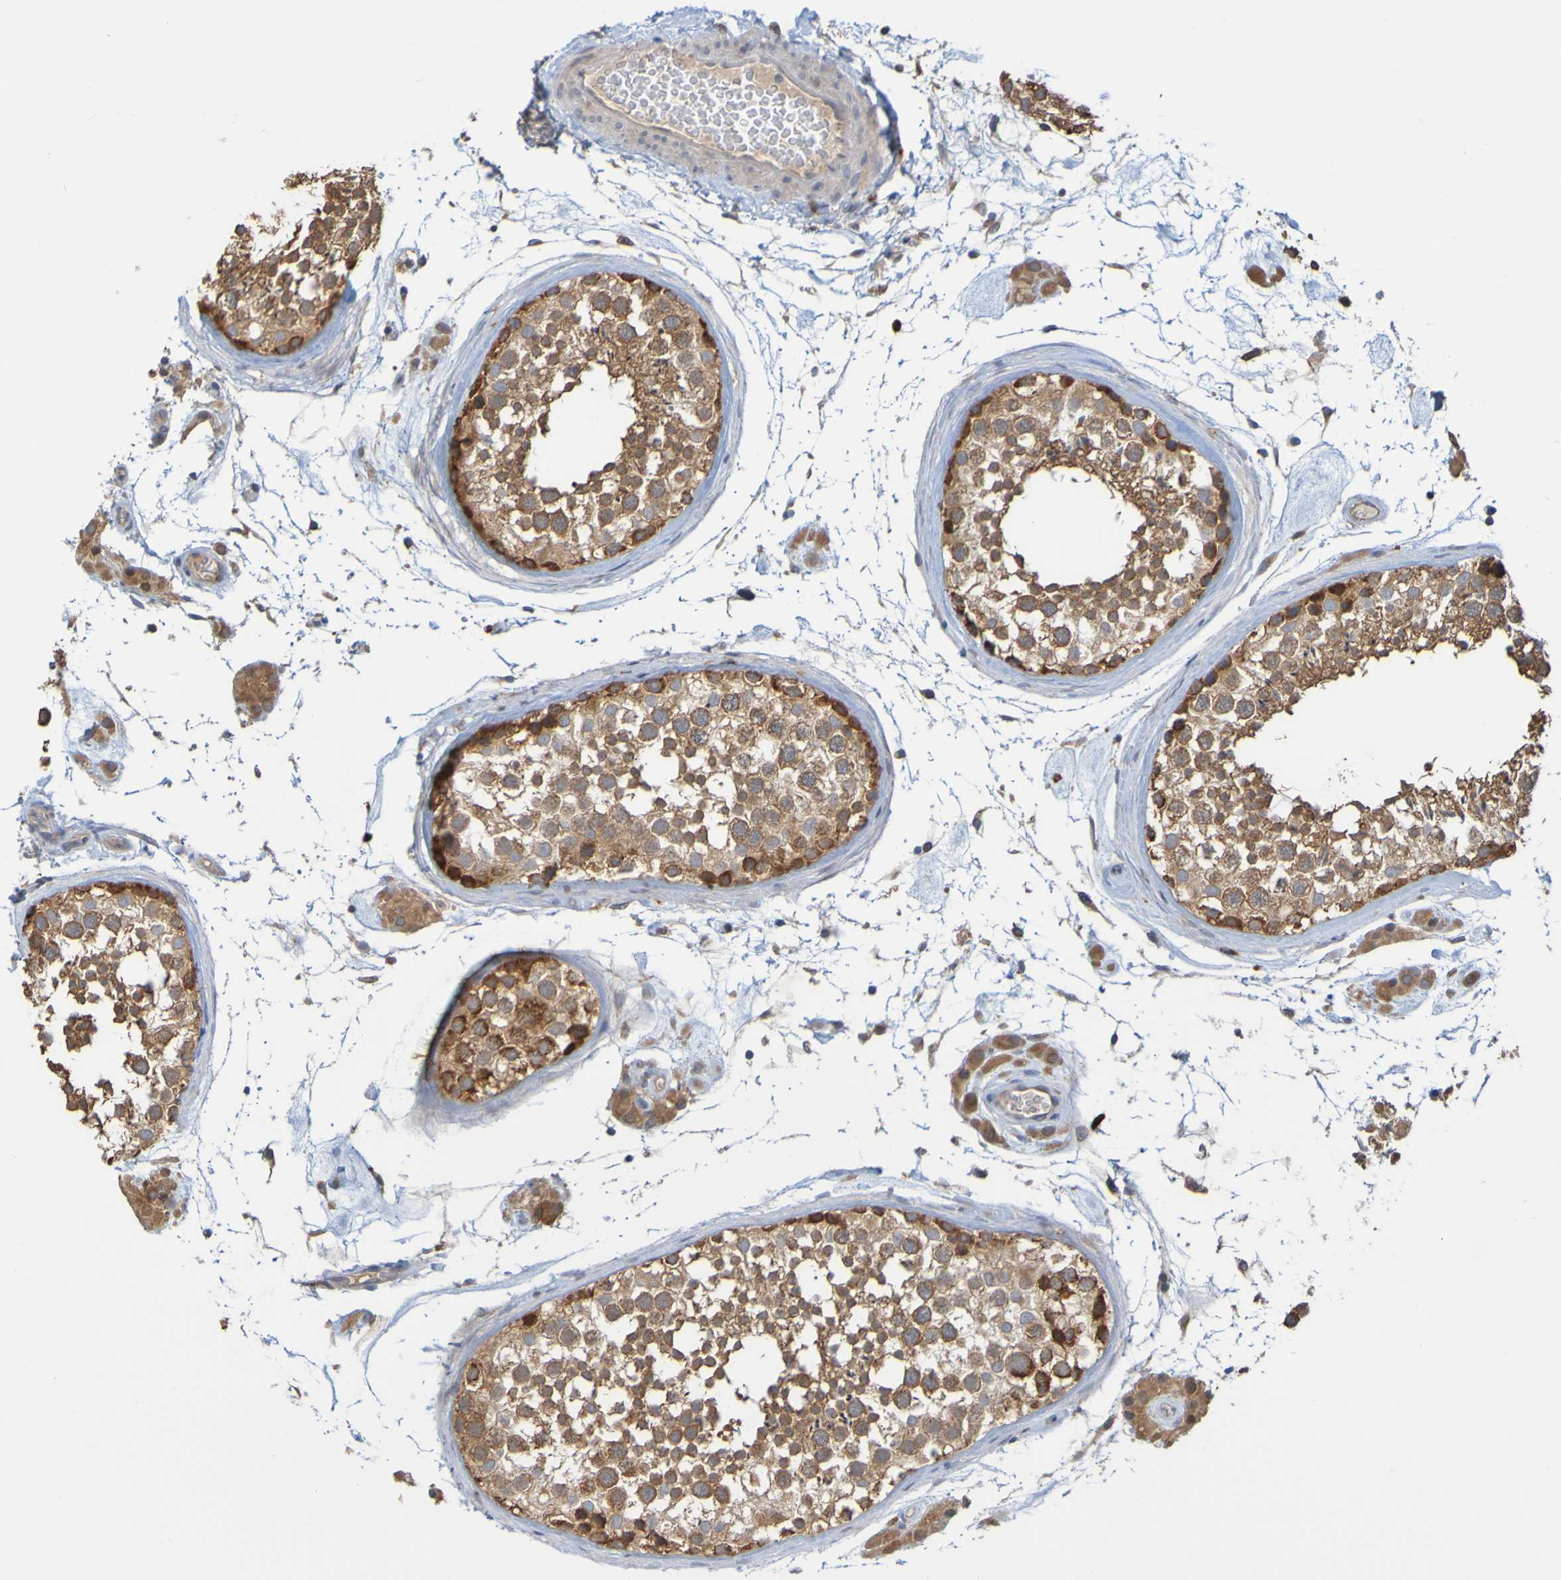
{"staining": {"intensity": "strong", "quantity": ">75%", "location": "cytoplasmic/membranous"}, "tissue": "testis", "cell_type": "Cells in seminiferous ducts", "image_type": "normal", "snomed": [{"axis": "morphology", "description": "Normal tissue, NOS"}, {"axis": "topography", "description": "Testis"}], "caption": "Approximately >75% of cells in seminiferous ducts in normal human testis show strong cytoplasmic/membranous protein positivity as visualized by brown immunohistochemical staining.", "gene": "NAV2", "patient": {"sex": "male", "age": 46}}